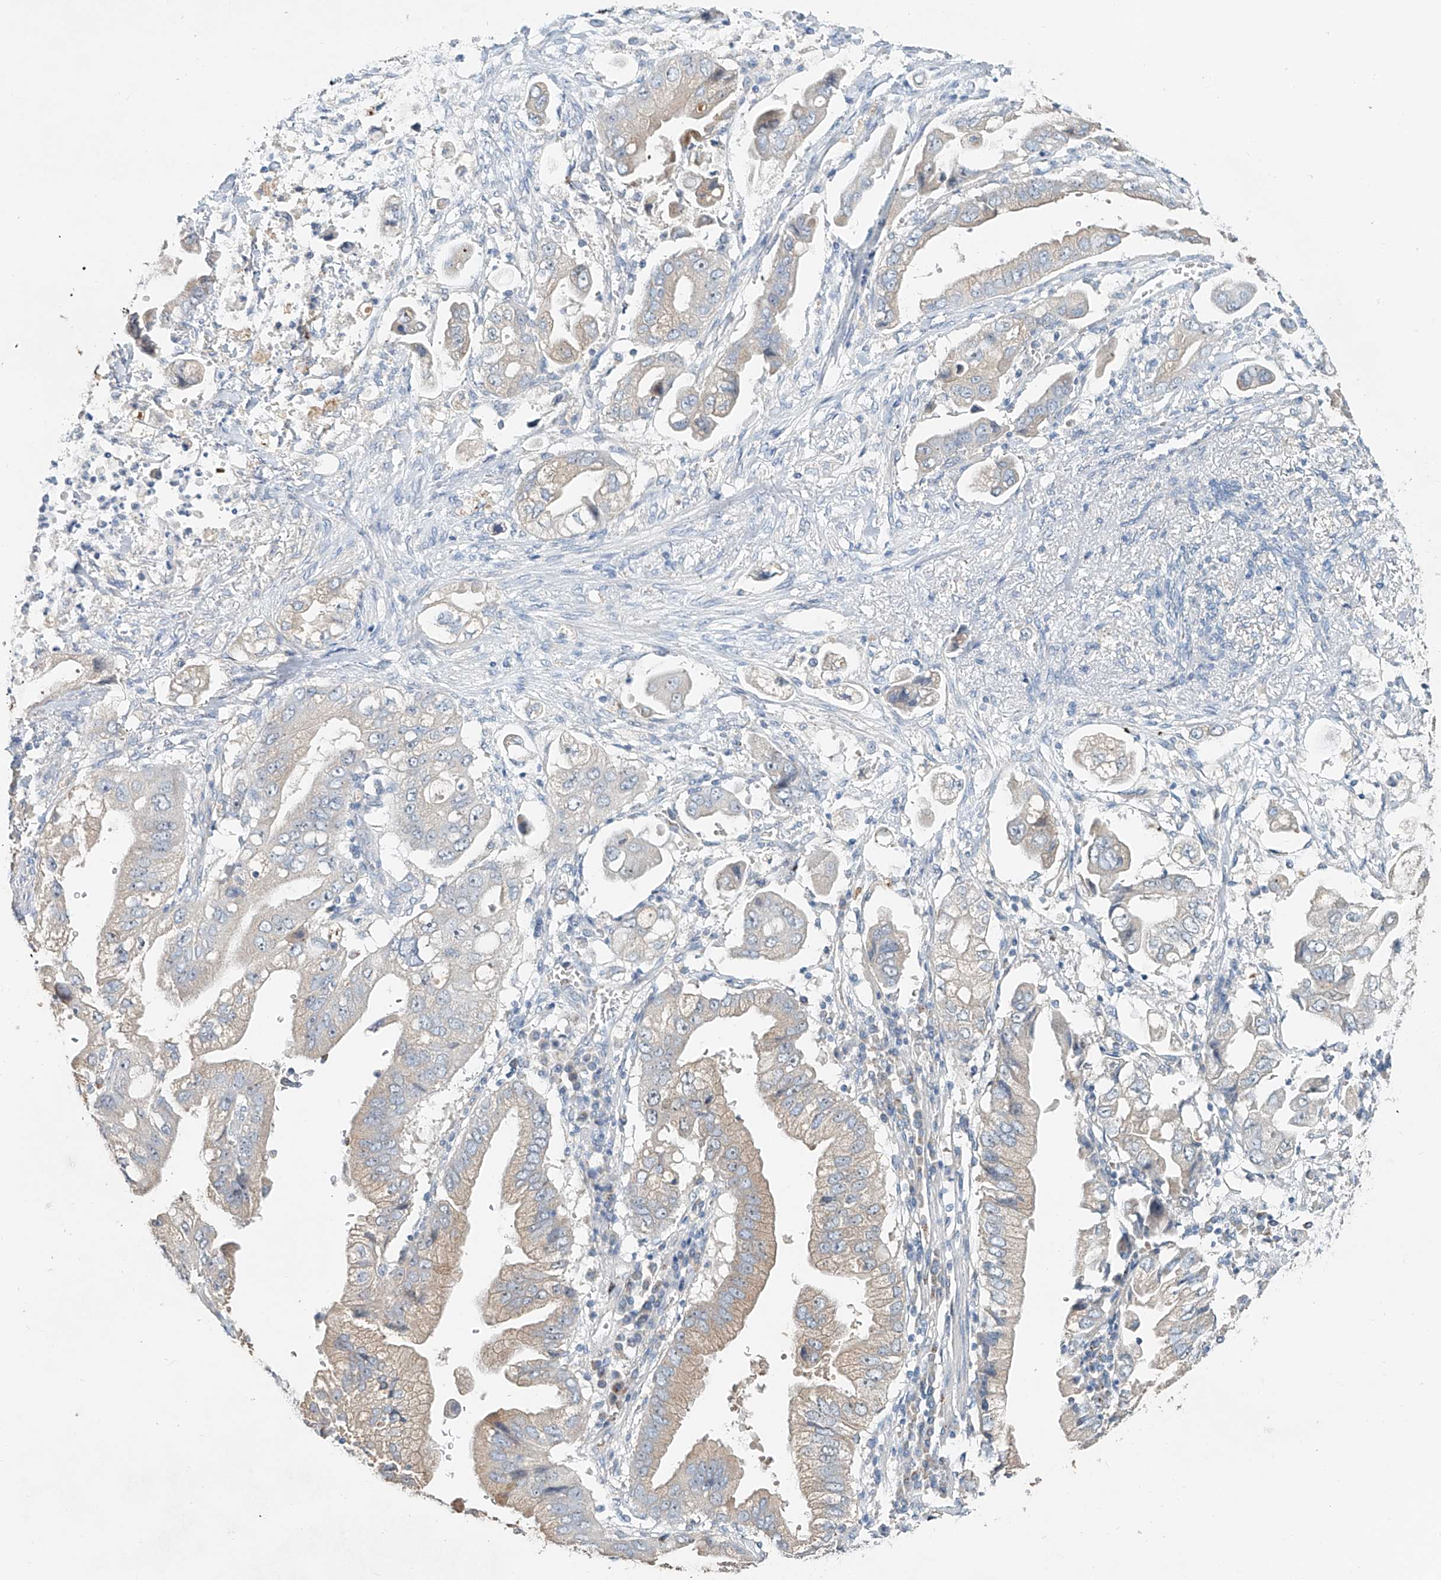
{"staining": {"intensity": "weak", "quantity": "<25%", "location": "cytoplasmic/membranous"}, "tissue": "stomach cancer", "cell_type": "Tumor cells", "image_type": "cancer", "snomed": [{"axis": "morphology", "description": "Adenocarcinoma, NOS"}, {"axis": "topography", "description": "Stomach"}], "caption": "Image shows no protein expression in tumor cells of adenocarcinoma (stomach) tissue.", "gene": "TRIM47", "patient": {"sex": "male", "age": 62}}